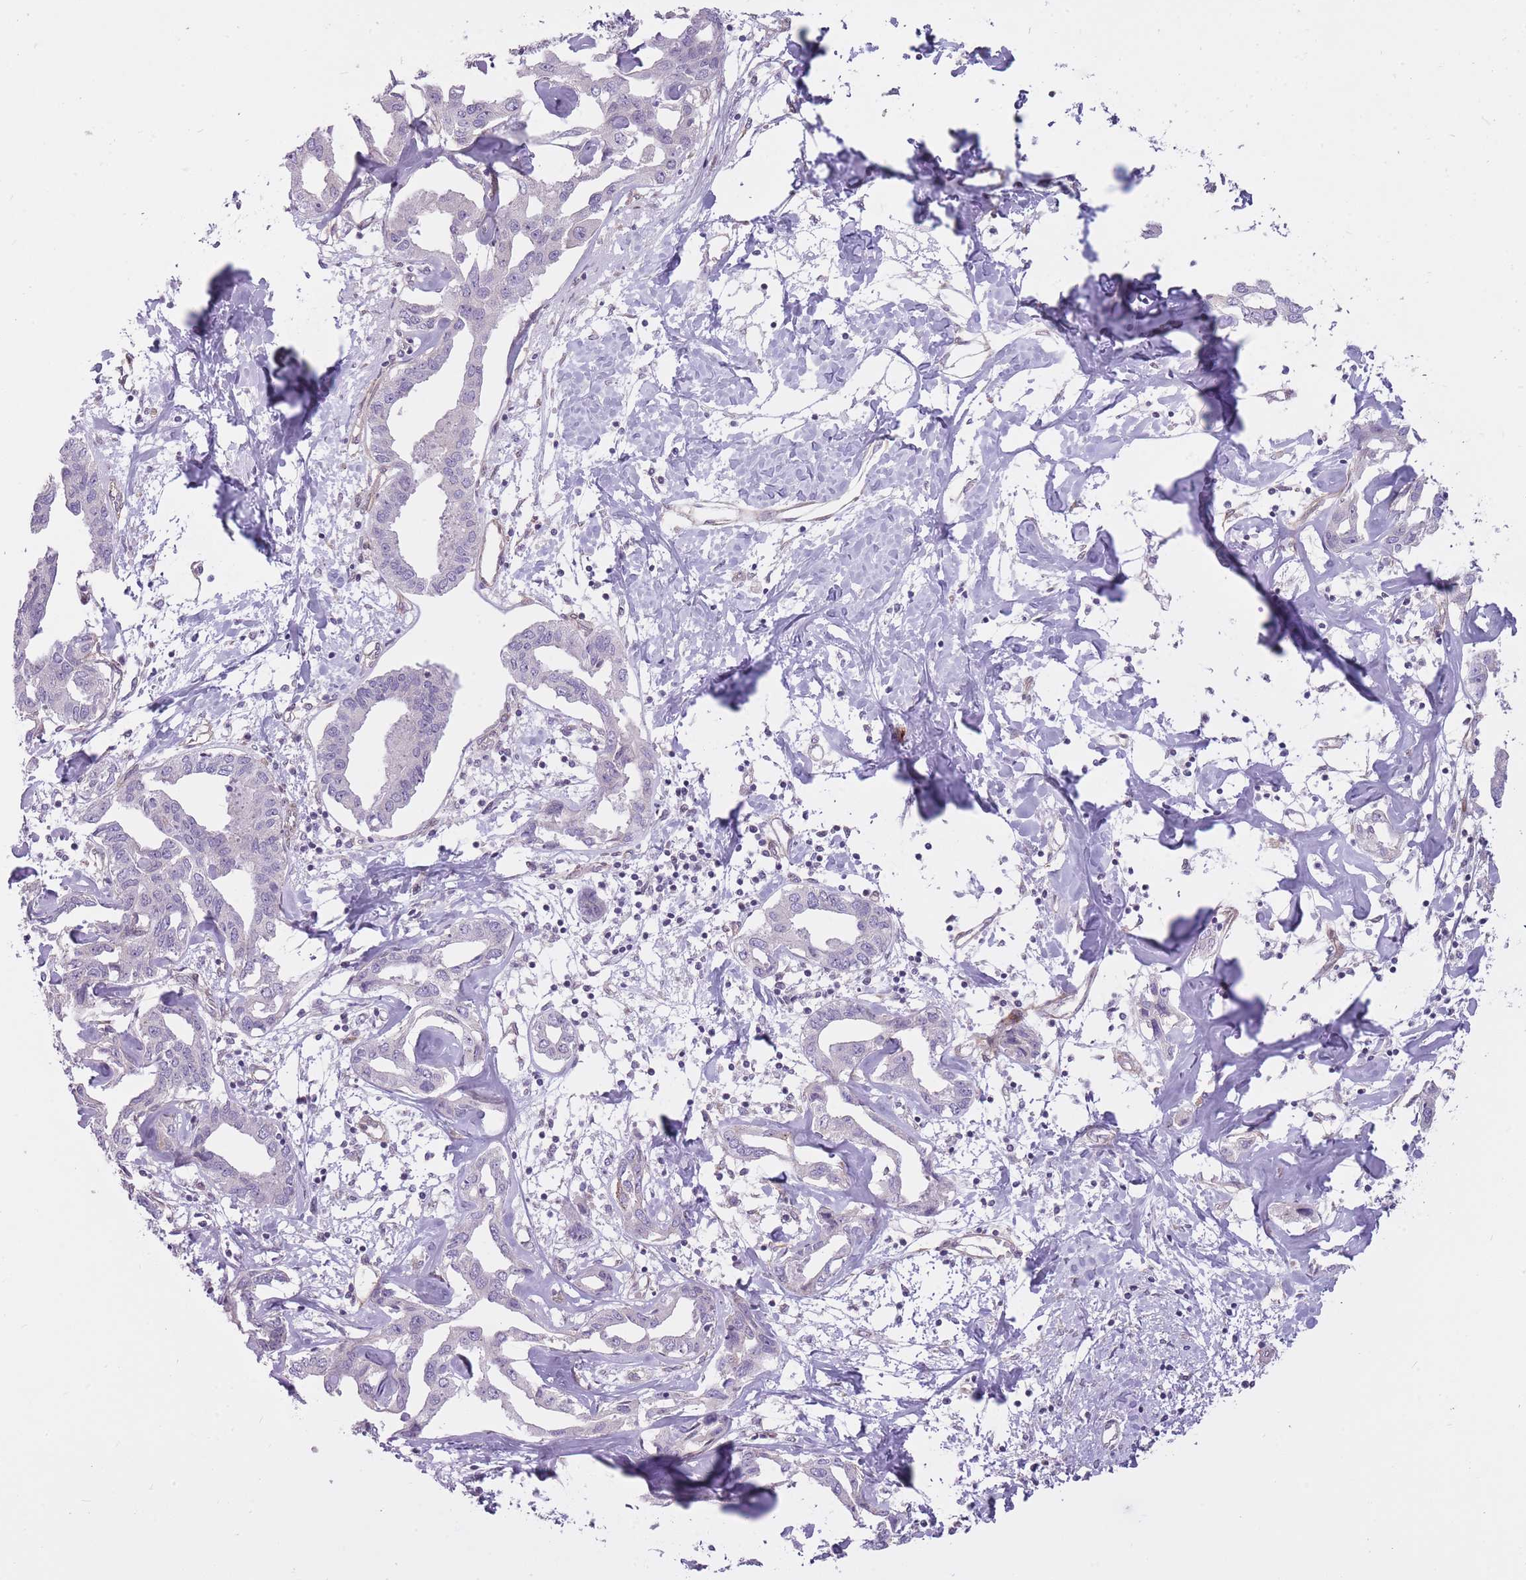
{"staining": {"intensity": "negative", "quantity": "none", "location": "none"}, "tissue": "liver cancer", "cell_type": "Tumor cells", "image_type": "cancer", "snomed": [{"axis": "morphology", "description": "Cholangiocarcinoma"}, {"axis": "topography", "description": "Liver"}], "caption": "This is a histopathology image of immunohistochemistry (IHC) staining of liver cancer (cholangiocarcinoma), which shows no positivity in tumor cells.", "gene": "PGRMC2", "patient": {"sex": "male", "age": 59}}